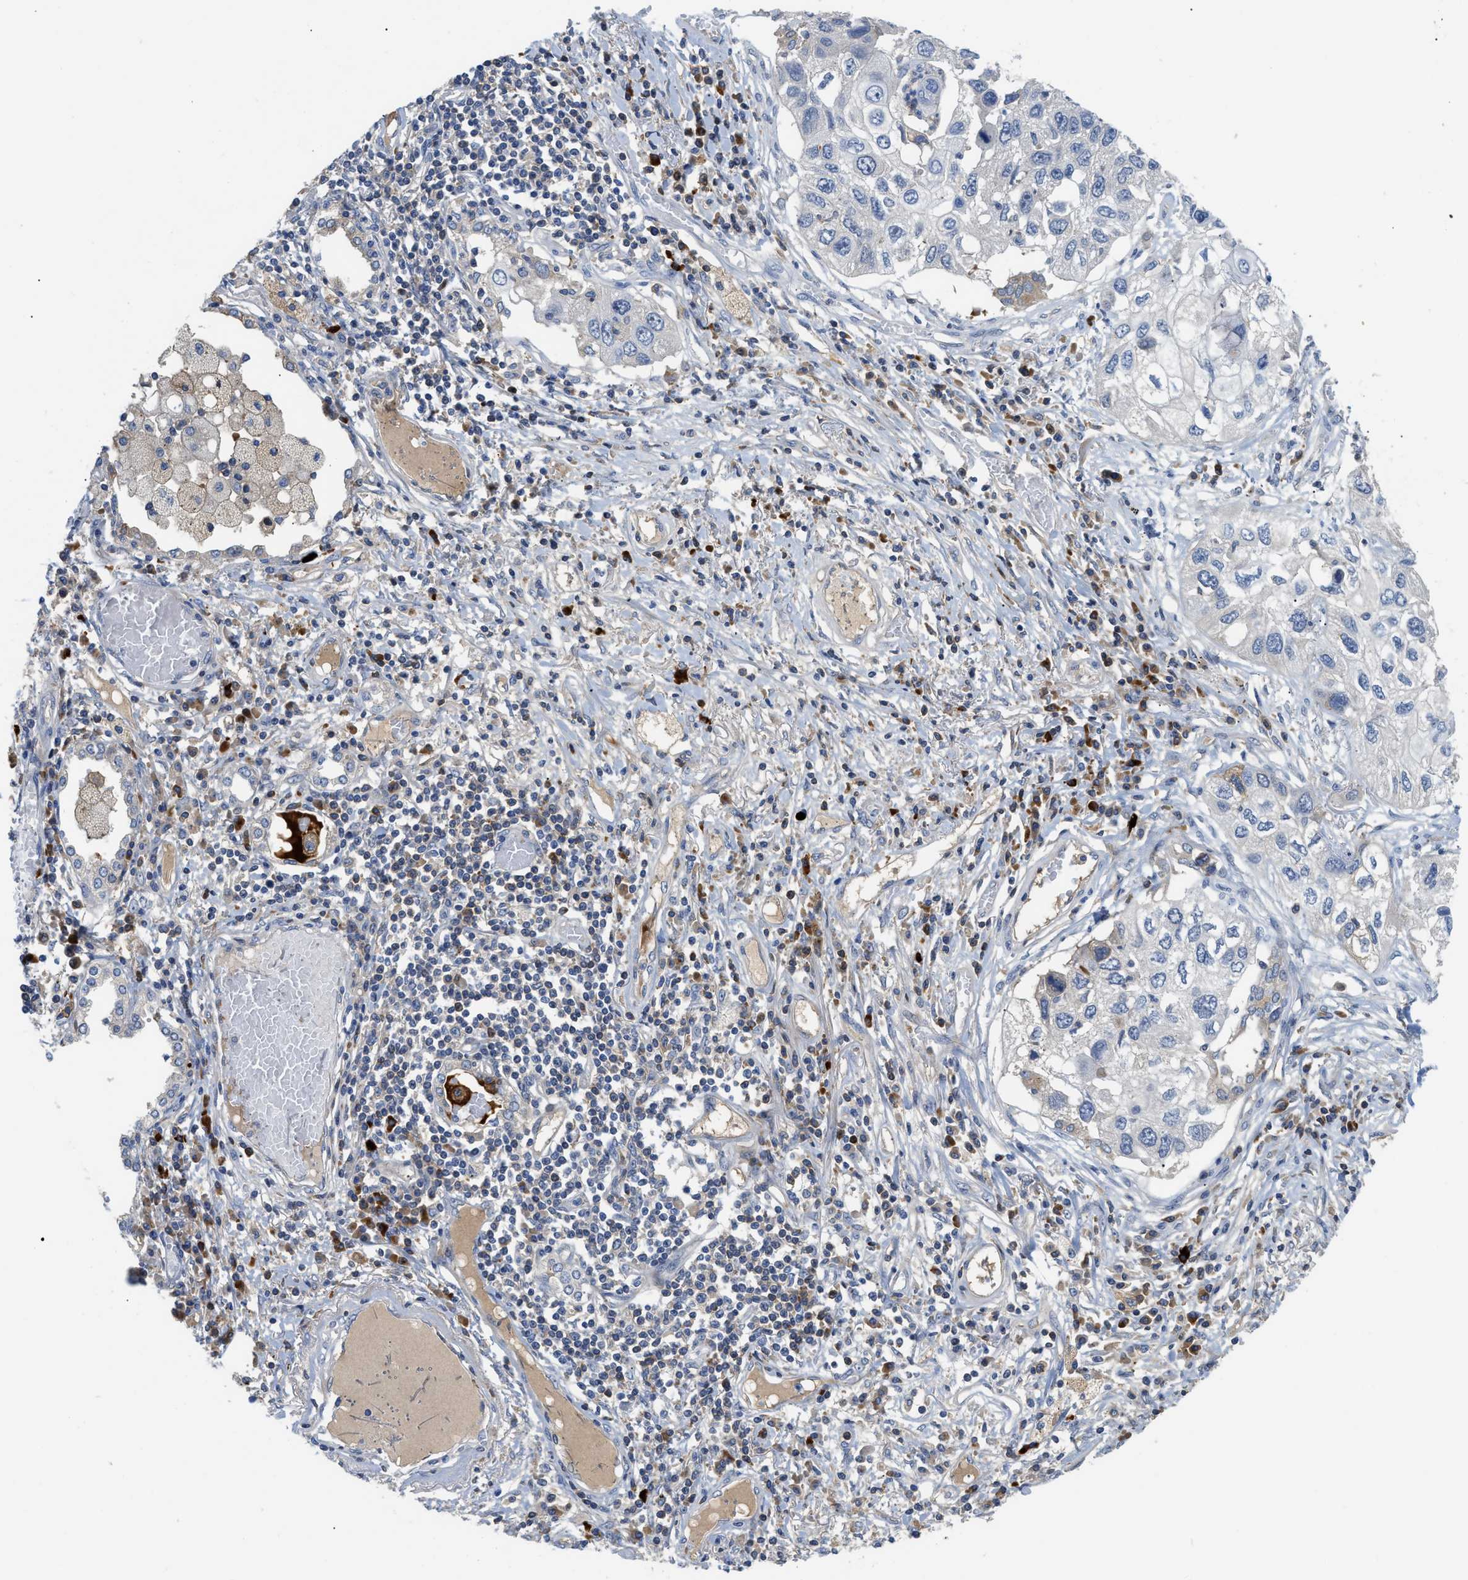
{"staining": {"intensity": "weak", "quantity": "<25%", "location": "cytoplasmic/membranous"}, "tissue": "lung cancer", "cell_type": "Tumor cells", "image_type": "cancer", "snomed": [{"axis": "morphology", "description": "Squamous cell carcinoma, NOS"}, {"axis": "topography", "description": "Lung"}], "caption": "This is an IHC histopathology image of human lung cancer. There is no staining in tumor cells.", "gene": "OR9K2", "patient": {"sex": "male", "age": 71}}